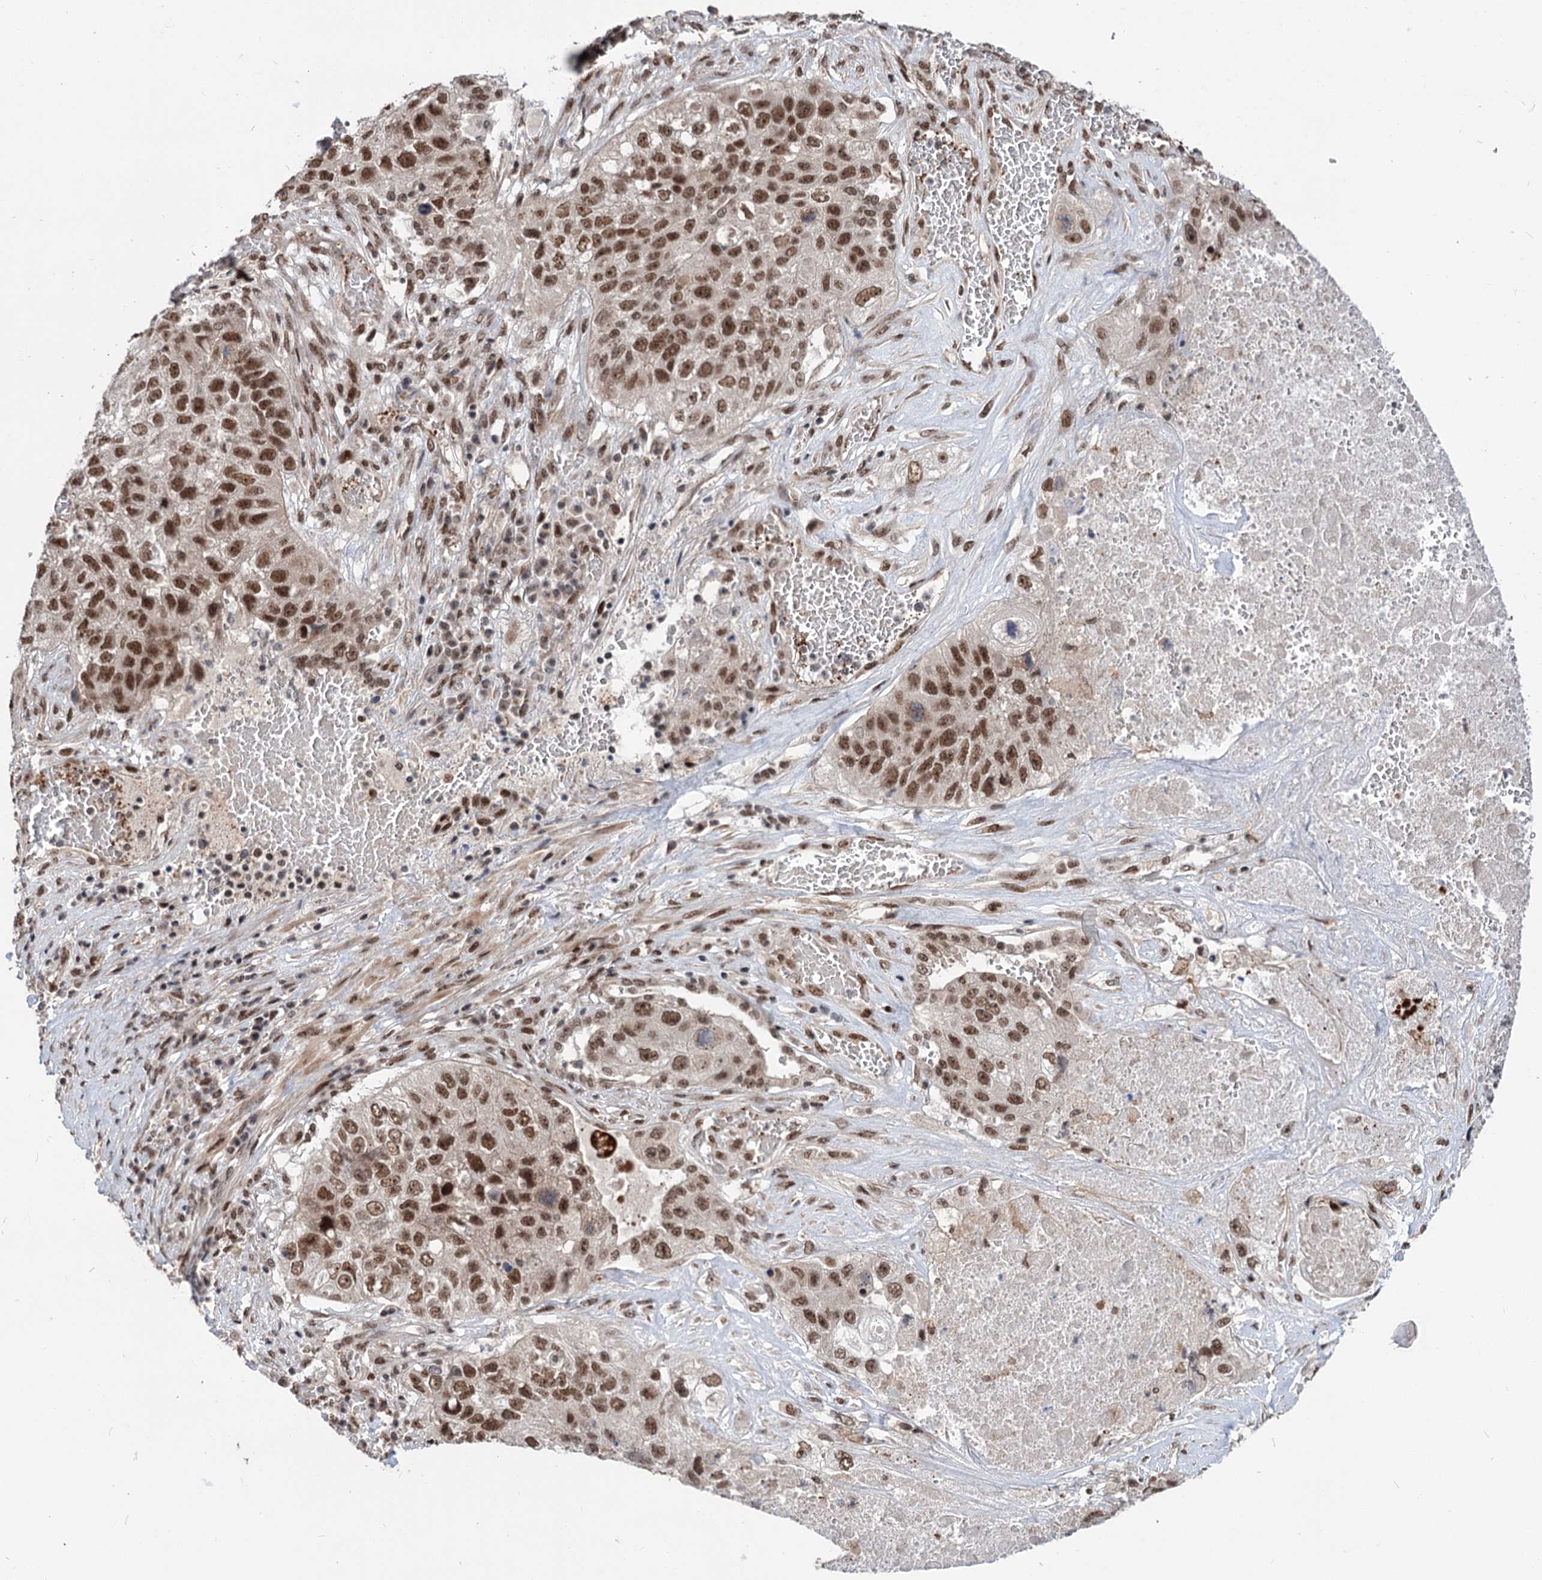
{"staining": {"intensity": "strong", "quantity": ">75%", "location": "nuclear"}, "tissue": "lung cancer", "cell_type": "Tumor cells", "image_type": "cancer", "snomed": [{"axis": "morphology", "description": "Squamous cell carcinoma, NOS"}, {"axis": "topography", "description": "Lung"}], "caption": "Lung cancer (squamous cell carcinoma) stained for a protein (brown) reveals strong nuclear positive staining in about >75% of tumor cells.", "gene": "MAML1", "patient": {"sex": "male", "age": 61}}